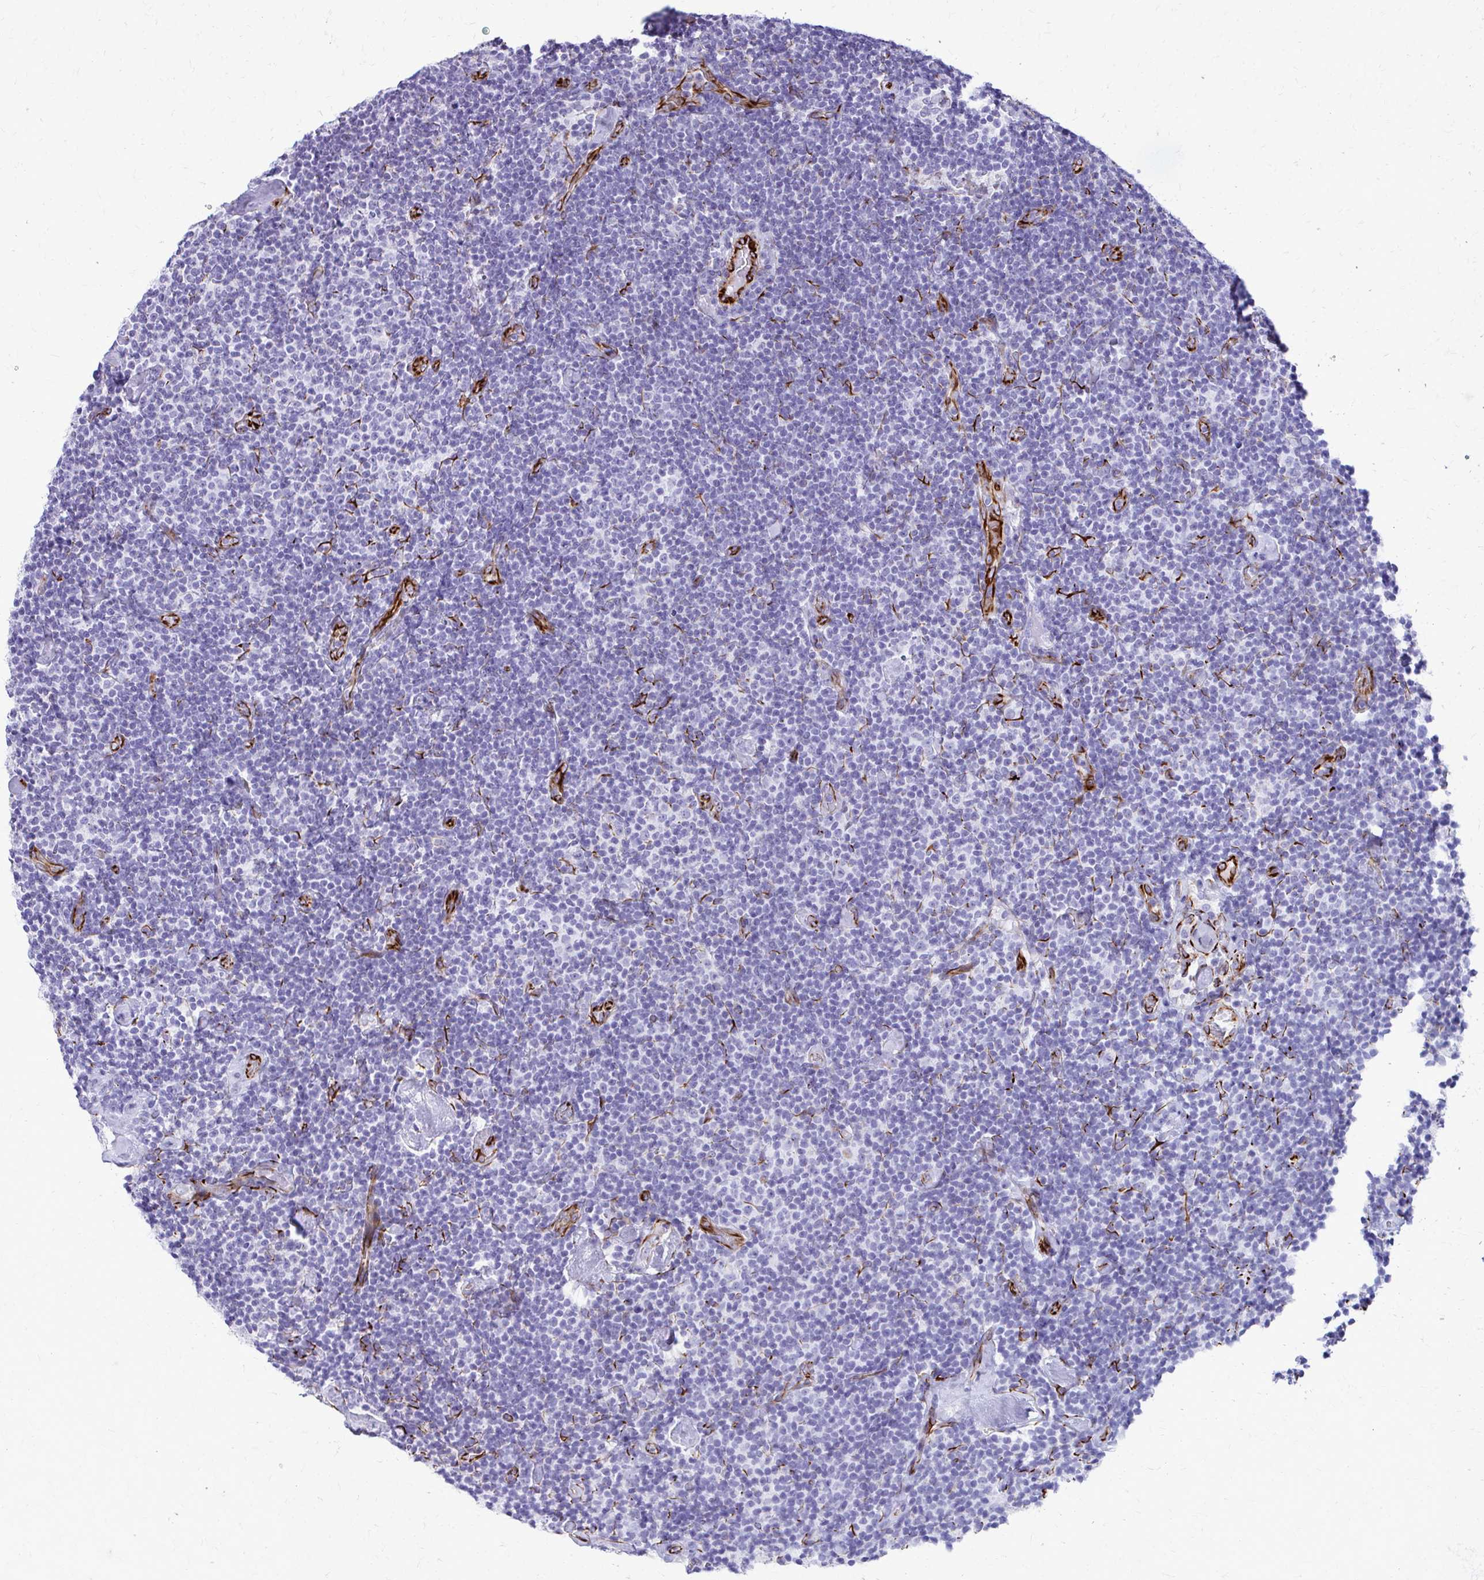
{"staining": {"intensity": "negative", "quantity": "none", "location": "none"}, "tissue": "lymphoma", "cell_type": "Tumor cells", "image_type": "cancer", "snomed": [{"axis": "morphology", "description": "Malignant lymphoma, non-Hodgkin's type, Low grade"}, {"axis": "topography", "description": "Lymph node"}], "caption": "Malignant lymphoma, non-Hodgkin's type (low-grade) stained for a protein using immunohistochemistry reveals no staining tumor cells.", "gene": "TRIM6", "patient": {"sex": "male", "age": 81}}